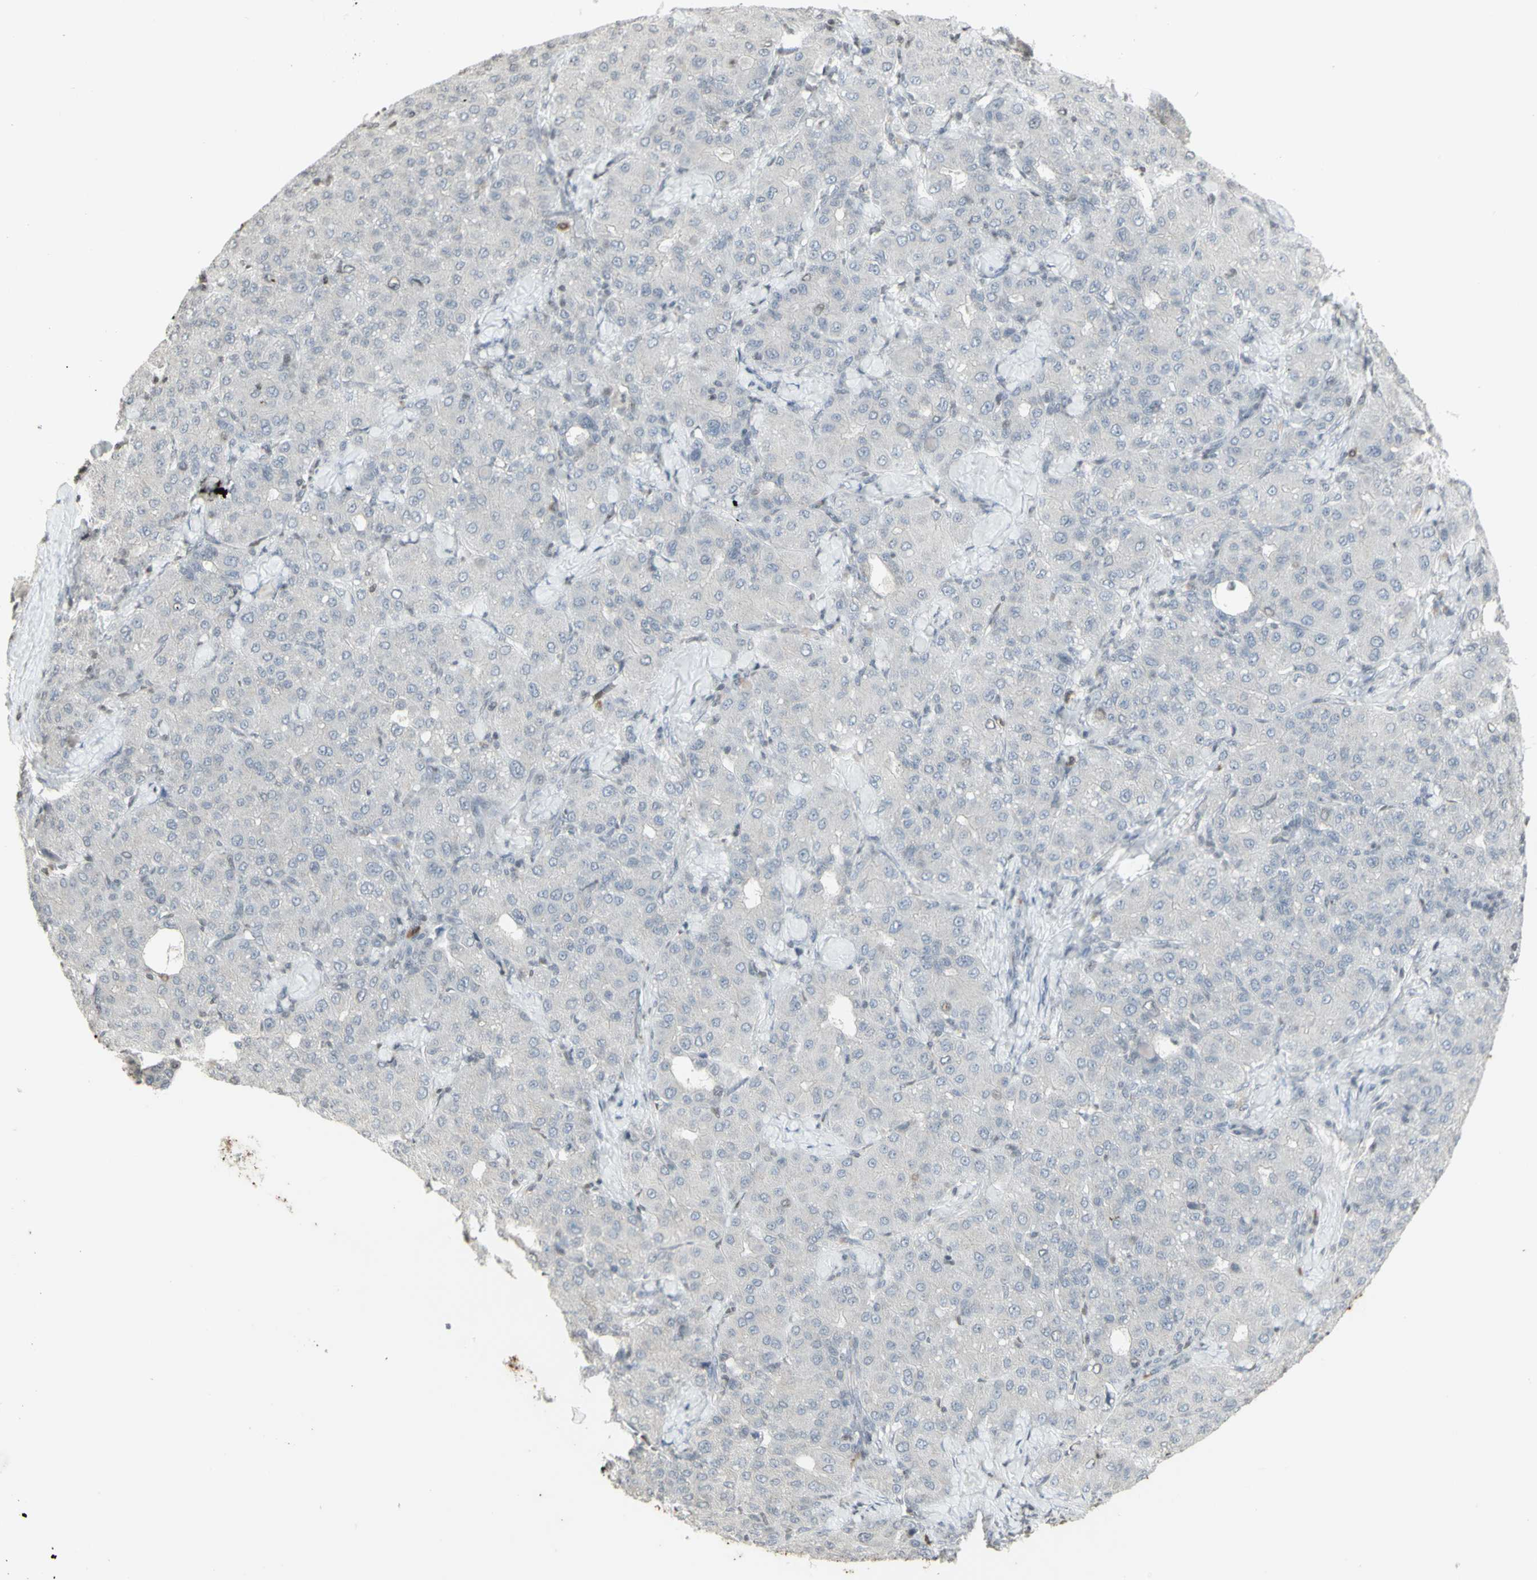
{"staining": {"intensity": "negative", "quantity": "none", "location": "none"}, "tissue": "liver cancer", "cell_type": "Tumor cells", "image_type": "cancer", "snomed": [{"axis": "morphology", "description": "Carcinoma, Hepatocellular, NOS"}, {"axis": "topography", "description": "Liver"}], "caption": "The immunohistochemistry (IHC) micrograph has no significant staining in tumor cells of liver cancer (hepatocellular carcinoma) tissue.", "gene": "MUC5AC", "patient": {"sex": "male", "age": 65}}